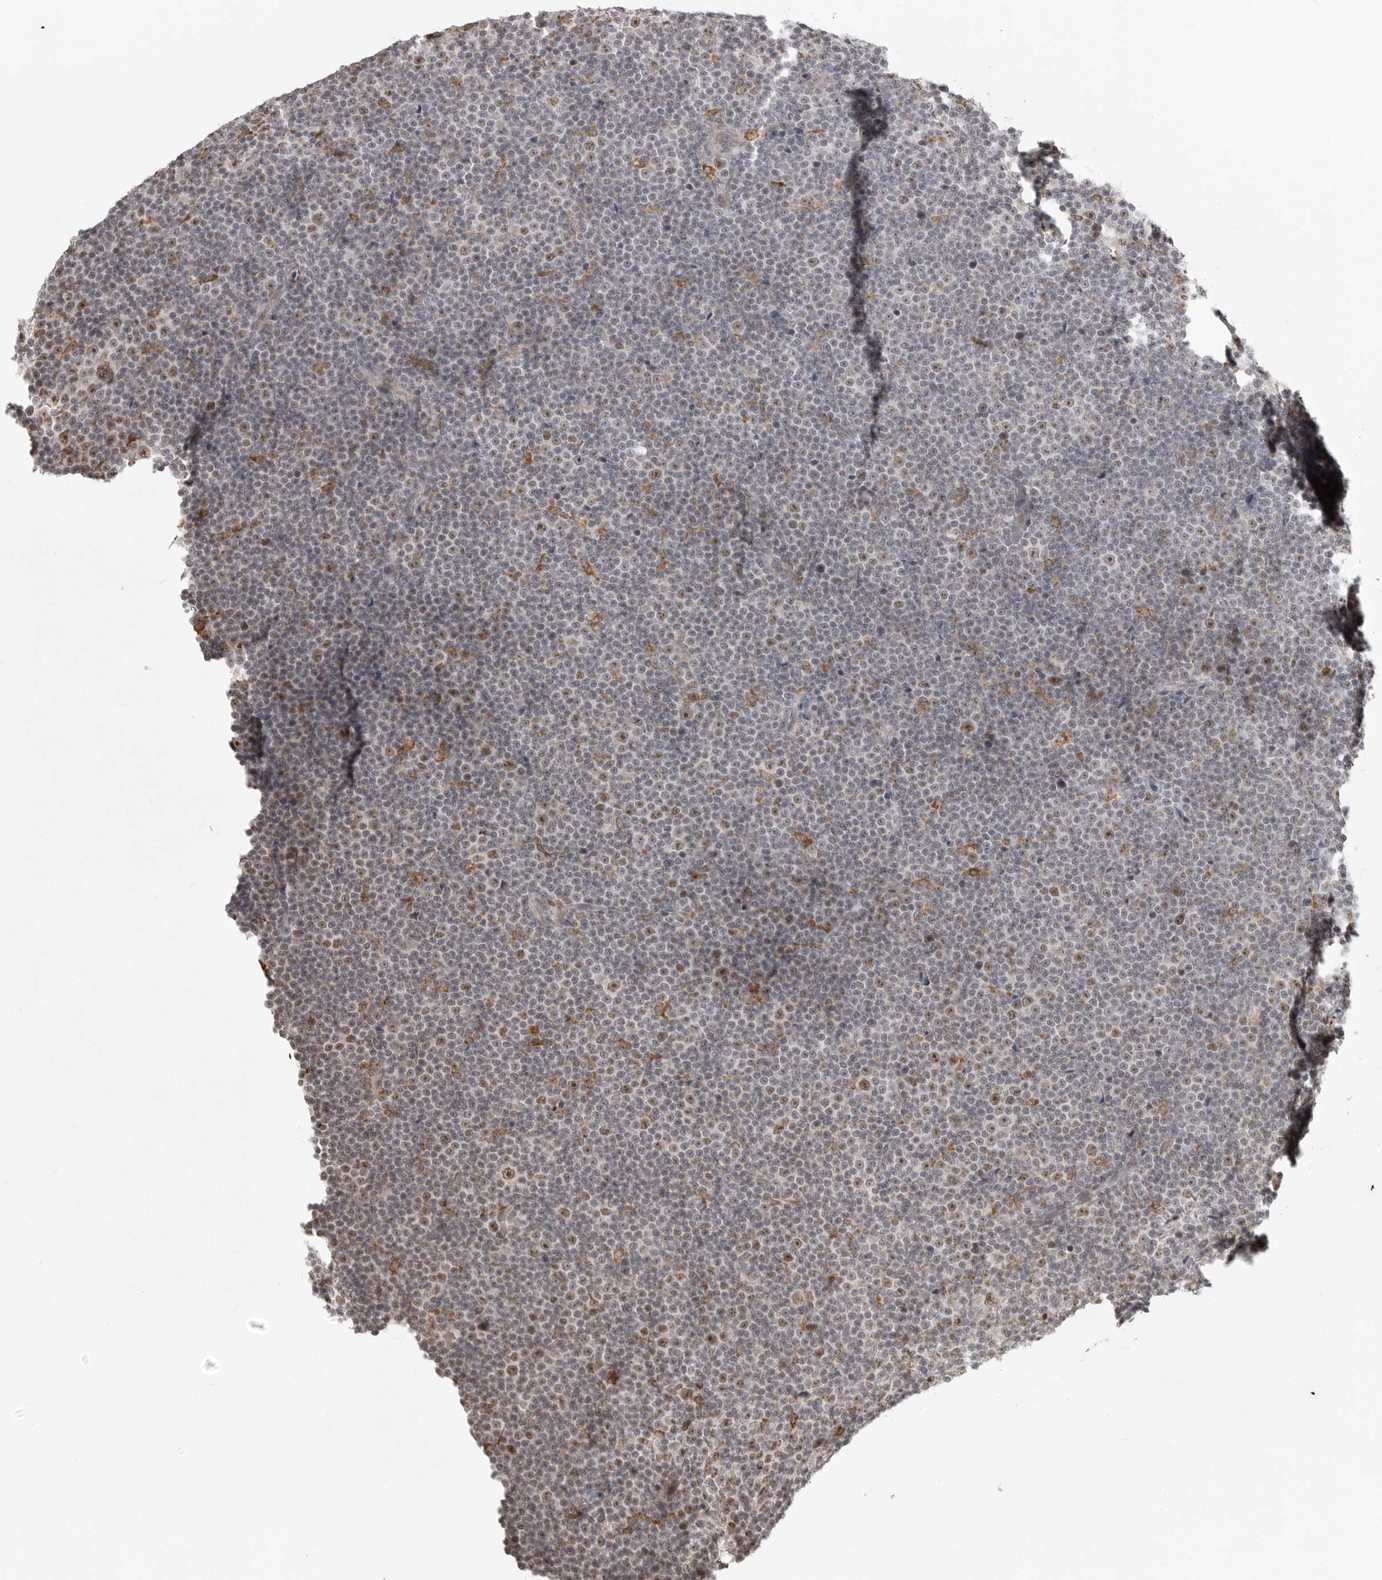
{"staining": {"intensity": "moderate", "quantity": "<25%", "location": "nuclear"}, "tissue": "lymphoma", "cell_type": "Tumor cells", "image_type": "cancer", "snomed": [{"axis": "morphology", "description": "Malignant lymphoma, non-Hodgkin's type, Low grade"}, {"axis": "topography", "description": "Lymph node"}], "caption": "Protein staining reveals moderate nuclear staining in approximately <25% of tumor cells in lymphoma.", "gene": "ISG20L2", "patient": {"sex": "female", "age": 67}}